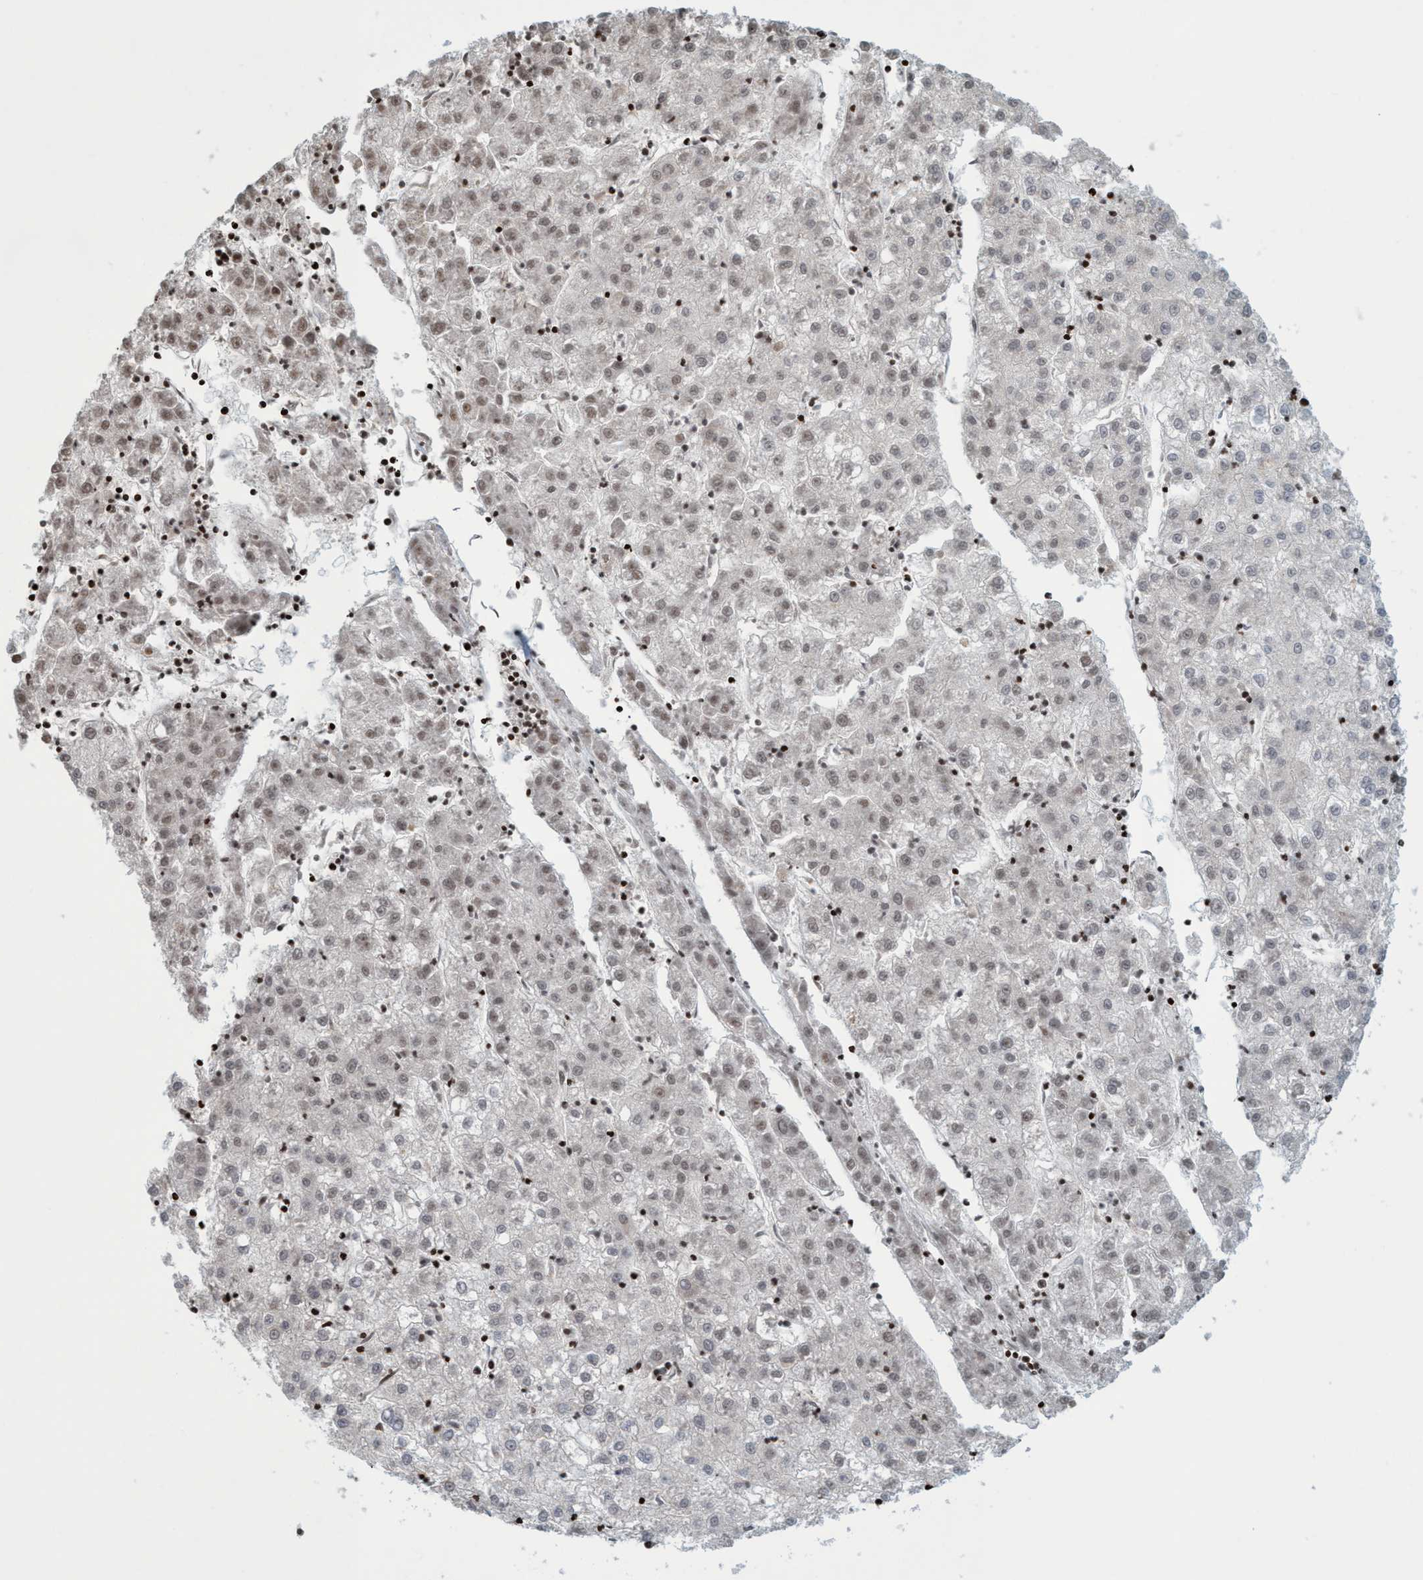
{"staining": {"intensity": "weak", "quantity": "<25%", "location": "nuclear"}, "tissue": "liver cancer", "cell_type": "Tumor cells", "image_type": "cancer", "snomed": [{"axis": "morphology", "description": "Carcinoma, Hepatocellular, NOS"}, {"axis": "topography", "description": "Liver"}], "caption": "This is an IHC image of liver hepatocellular carcinoma. There is no staining in tumor cells.", "gene": "SMCR8", "patient": {"sex": "male", "age": 72}}